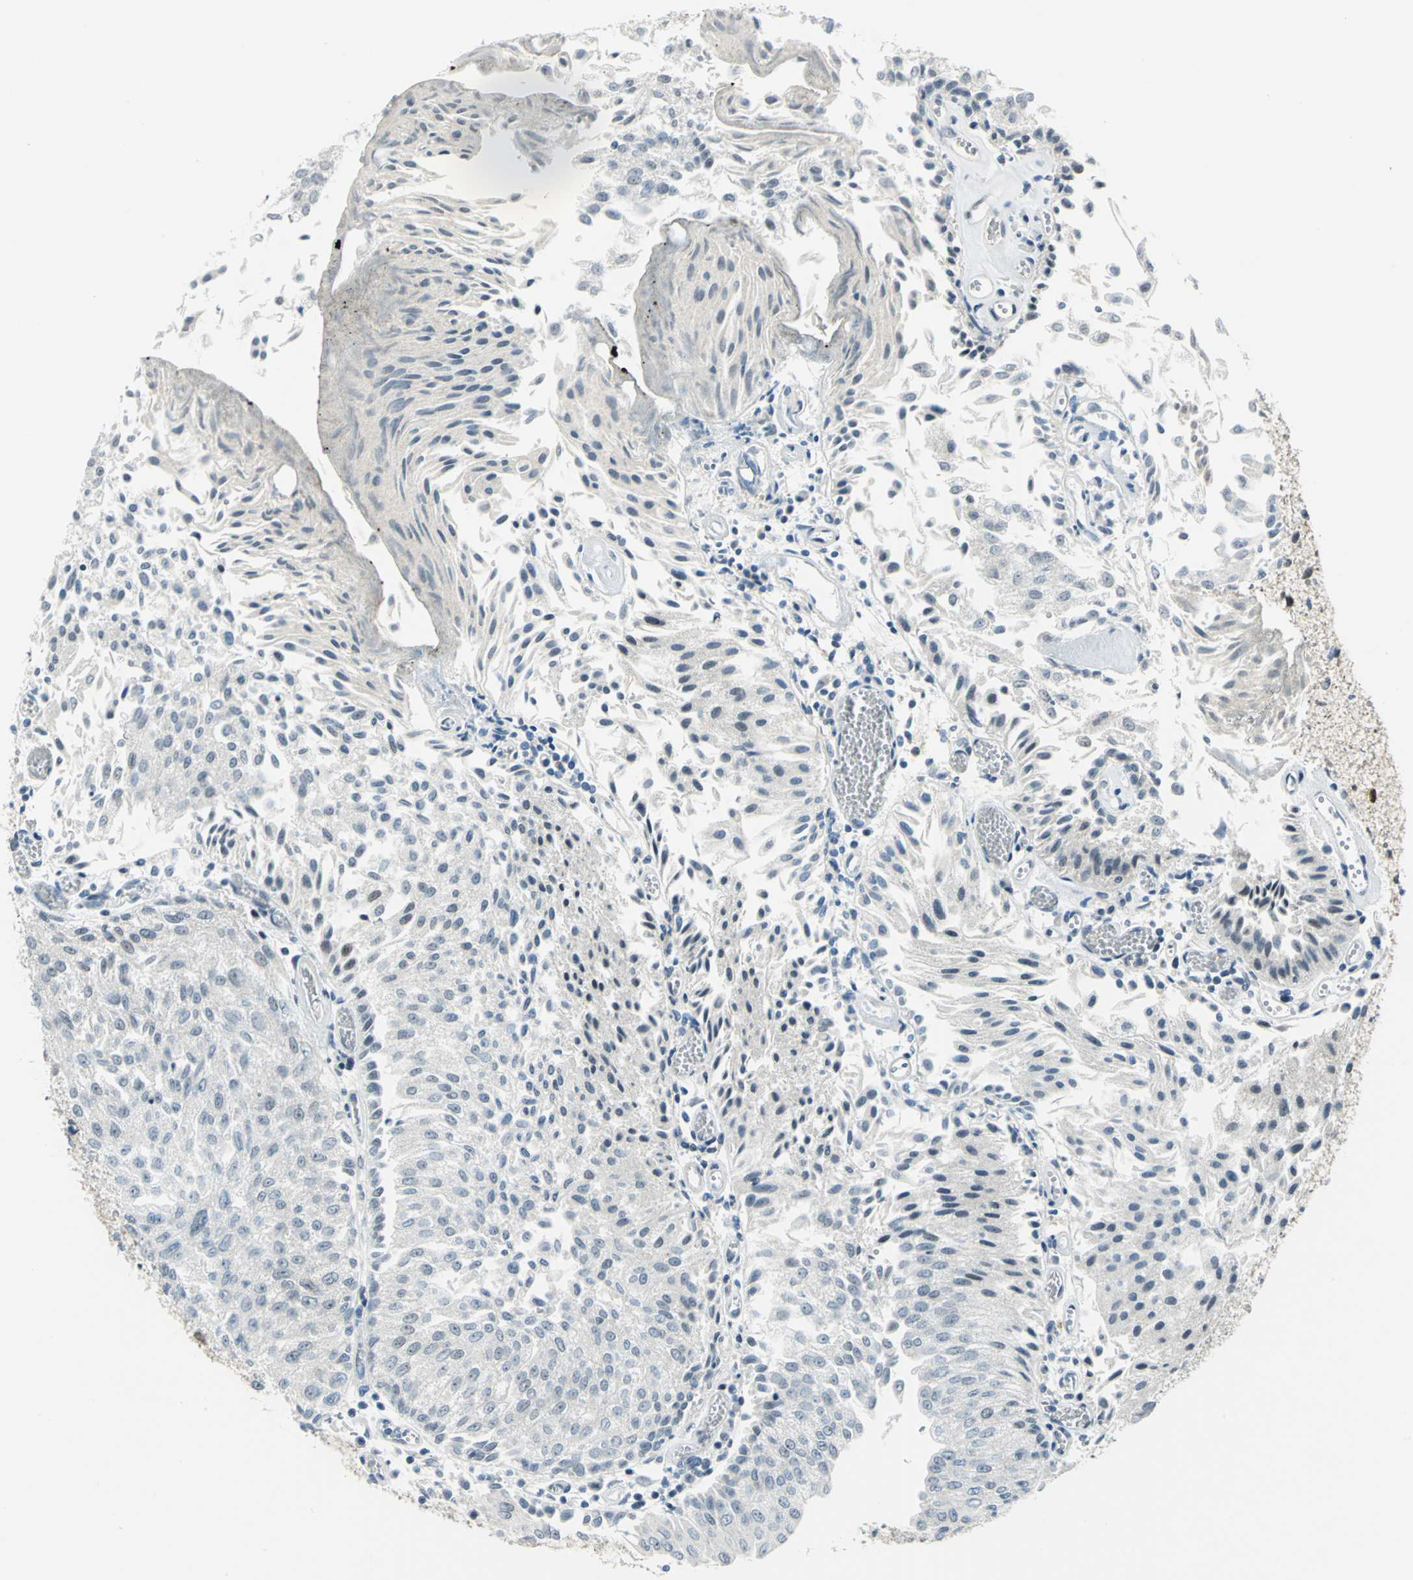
{"staining": {"intensity": "negative", "quantity": "none", "location": "none"}, "tissue": "urothelial cancer", "cell_type": "Tumor cells", "image_type": "cancer", "snomed": [{"axis": "morphology", "description": "Urothelial carcinoma, Low grade"}, {"axis": "topography", "description": "Urinary bladder"}], "caption": "Urothelial cancer was stained to show a protein in brown. There is no significant staining in tumor cells. (DAB immunohistochemistry (IHC), high magnification).", "gene": "PIN1", "patient": {"sex": "male", "age": 86}}